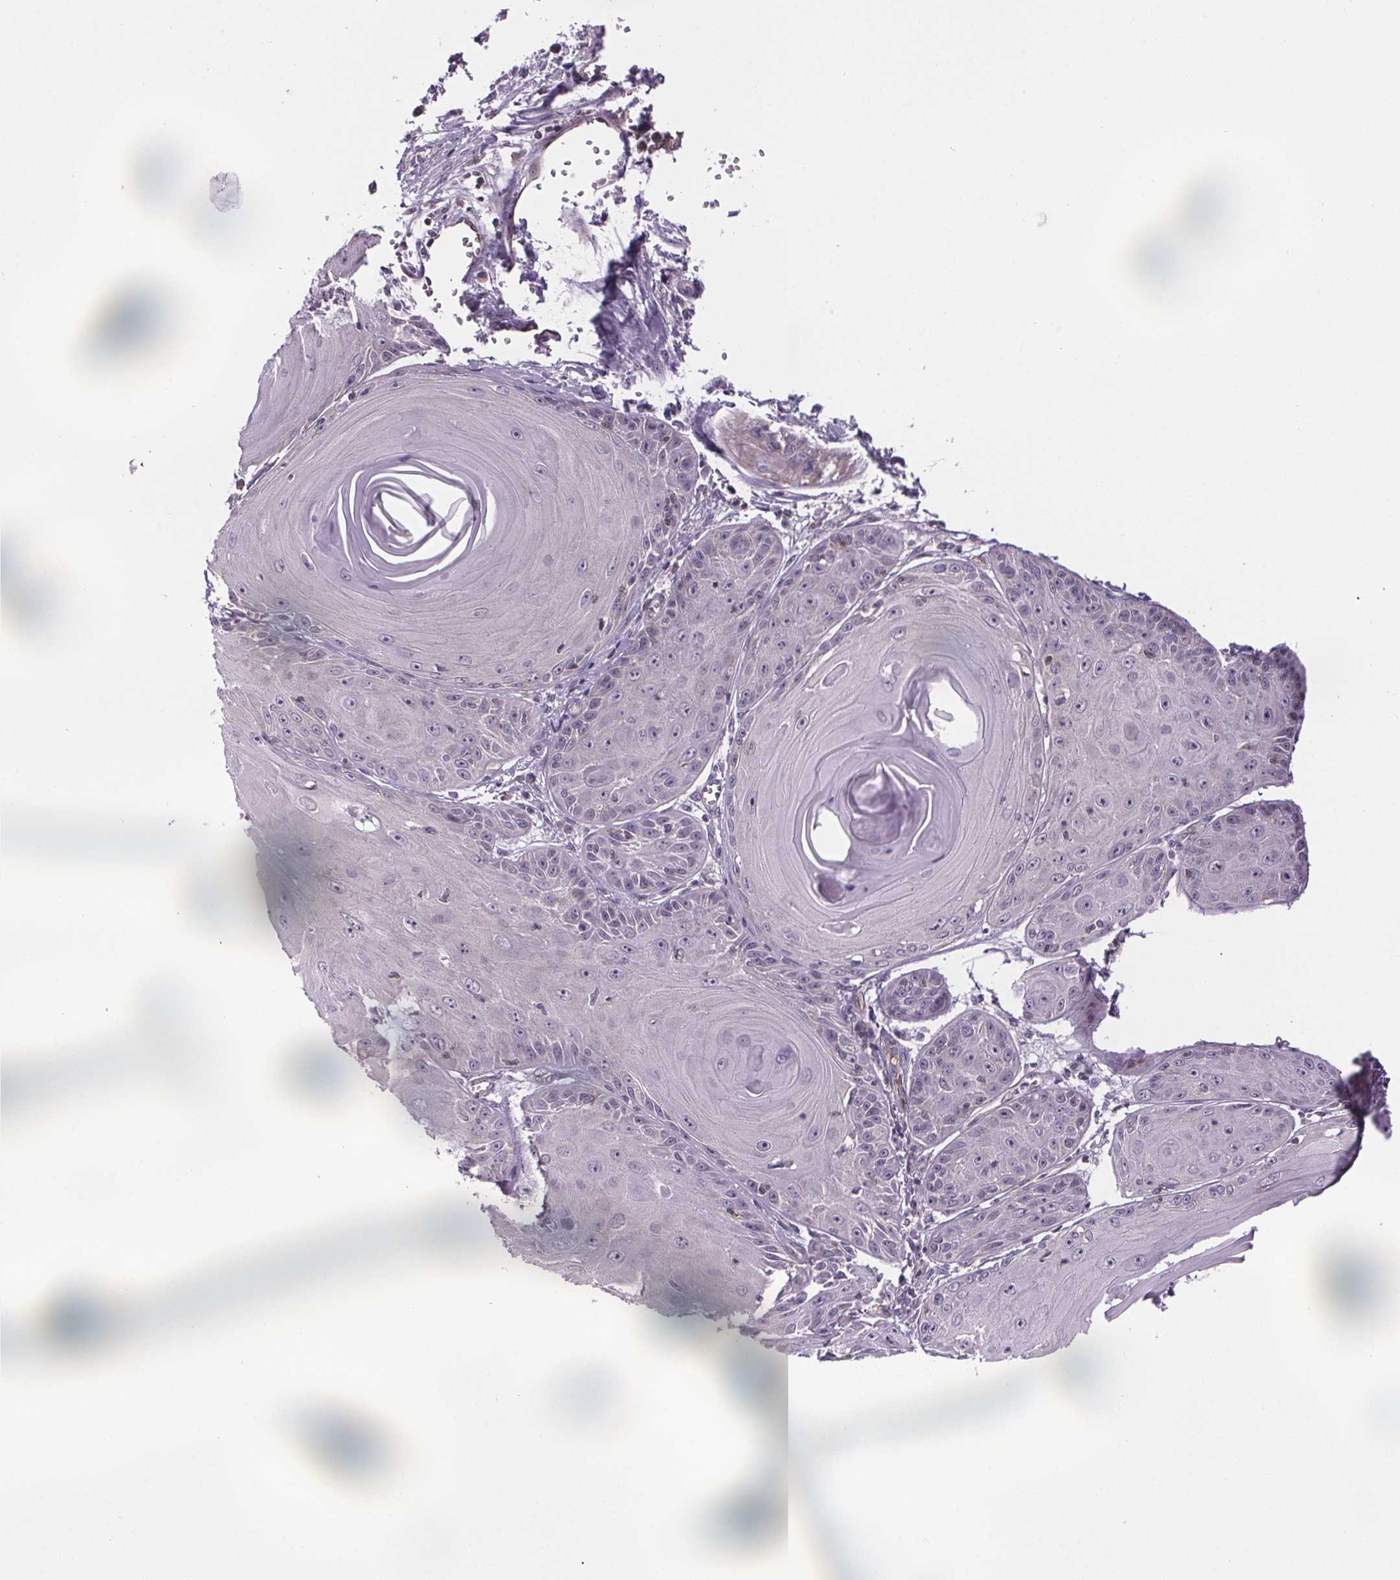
{"staining": {"intensity": "negative", "quantity": "none", "location": "none"}, "tissue": "skin cancer", "cell_type": "Tumor cells", "image_type": "cancer", "snomed": [{"axis": "morphology", "description": "Squamous cell carcinoma, NOS"}, {"axis": "topography", "description": "Skin"}, {"axis": "topography", "description": "Vulva"}], "caption": "Tumor cells are negative for brown protein staining in skin cancer (squamous cell carcinoma).", "gene": "TTC12", "patient": {"sex": "female", "age": 85}}